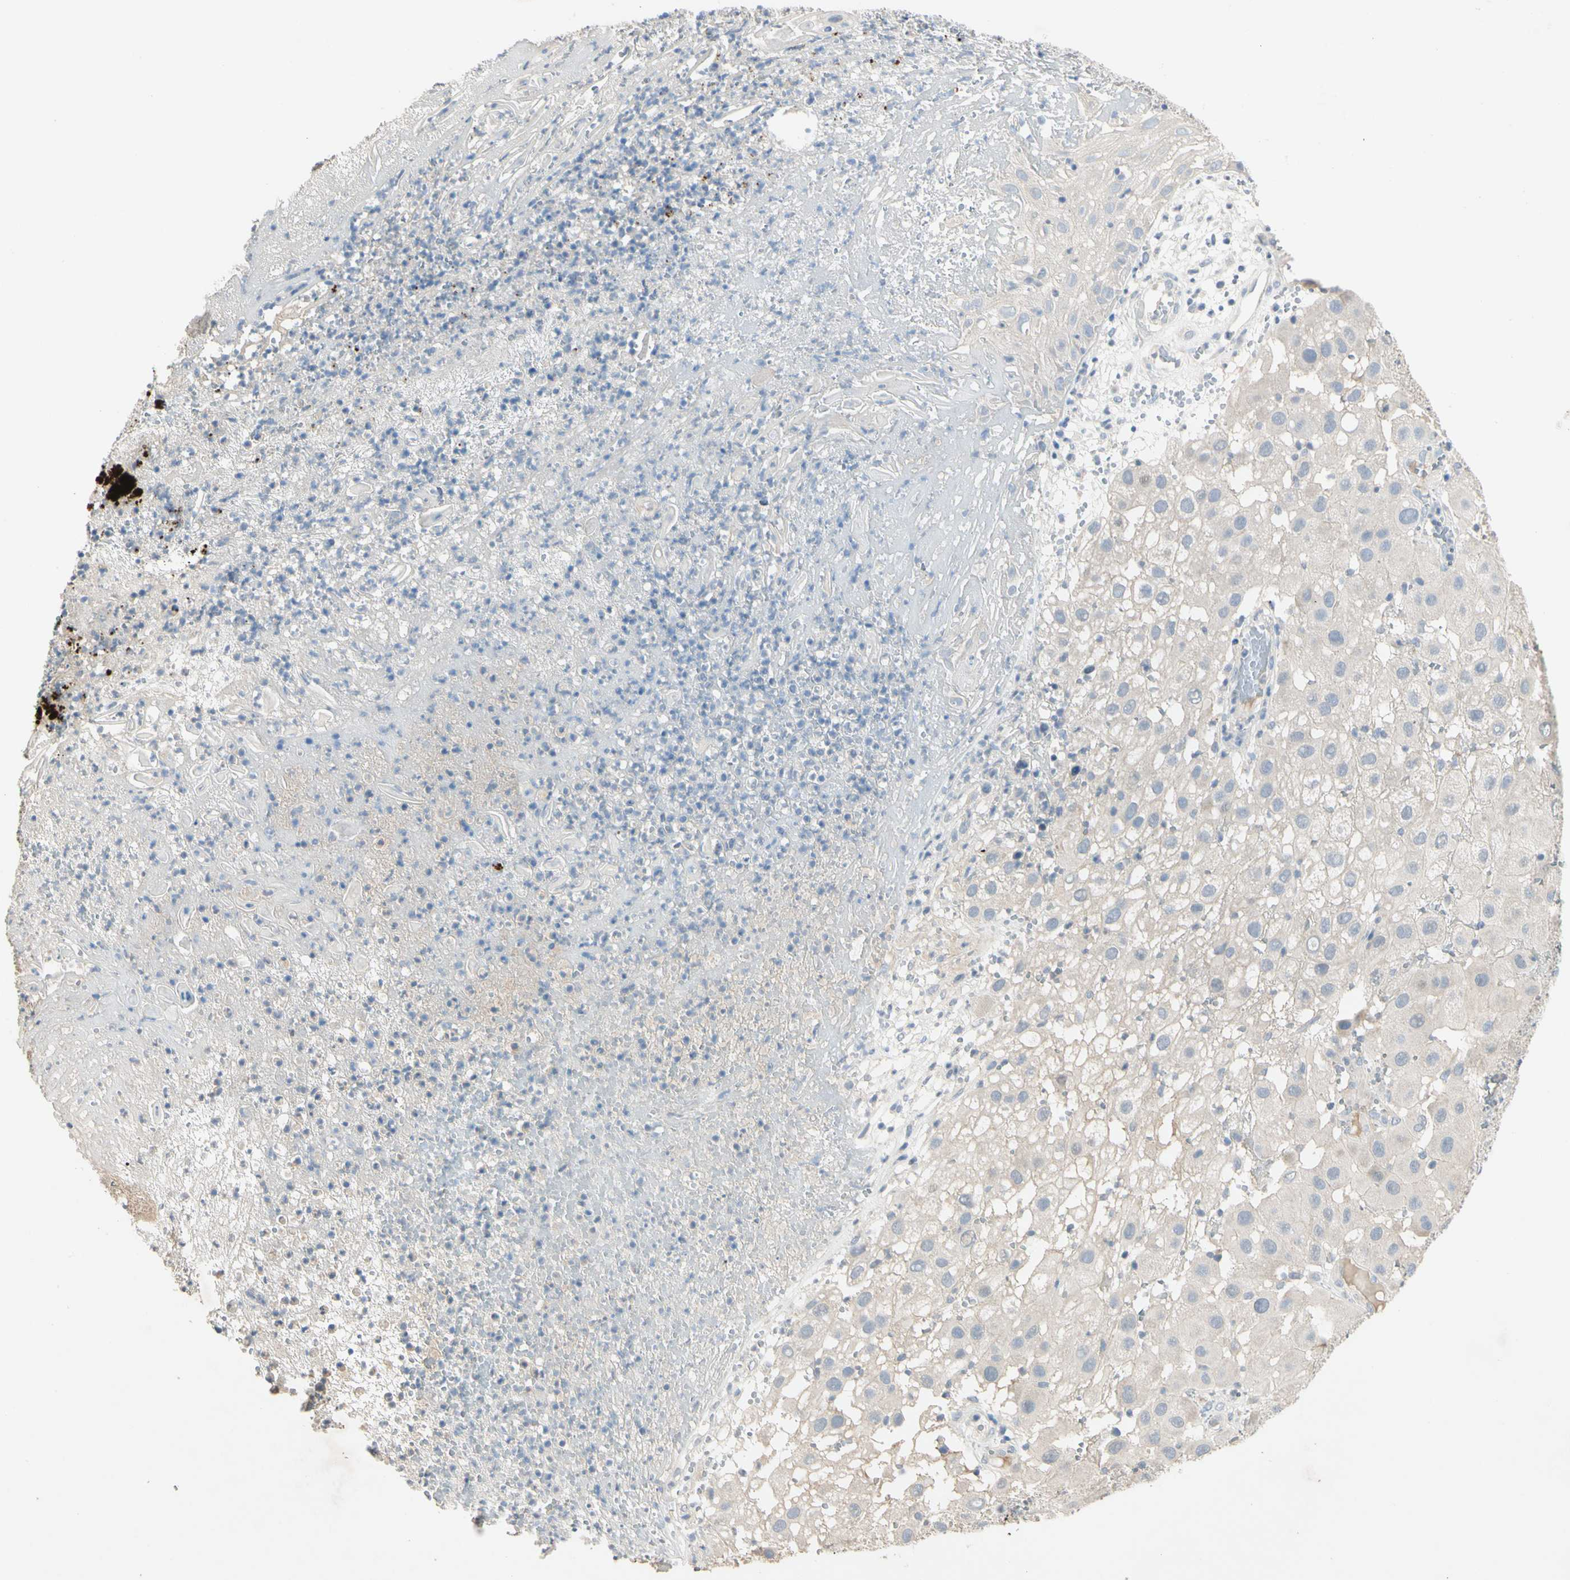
{"staining": {"intensity": "negative", "quantity": "none", "location": "none"}, "tissue": "melanoma", "cell_type": "Tumor cells", "image_type": "cancer", "snomed": [{"axis": "morphology", "description": "Malignant melanoma, NOS"}, {"axis": "topography", "description": "Skin"}], "caption": "Malignant melanoma was stained to show a protein in brown. There is no significant positivity in tumor cells.", "gene": "PRSS21", "patient": {"sex": "female", "age": 81}}